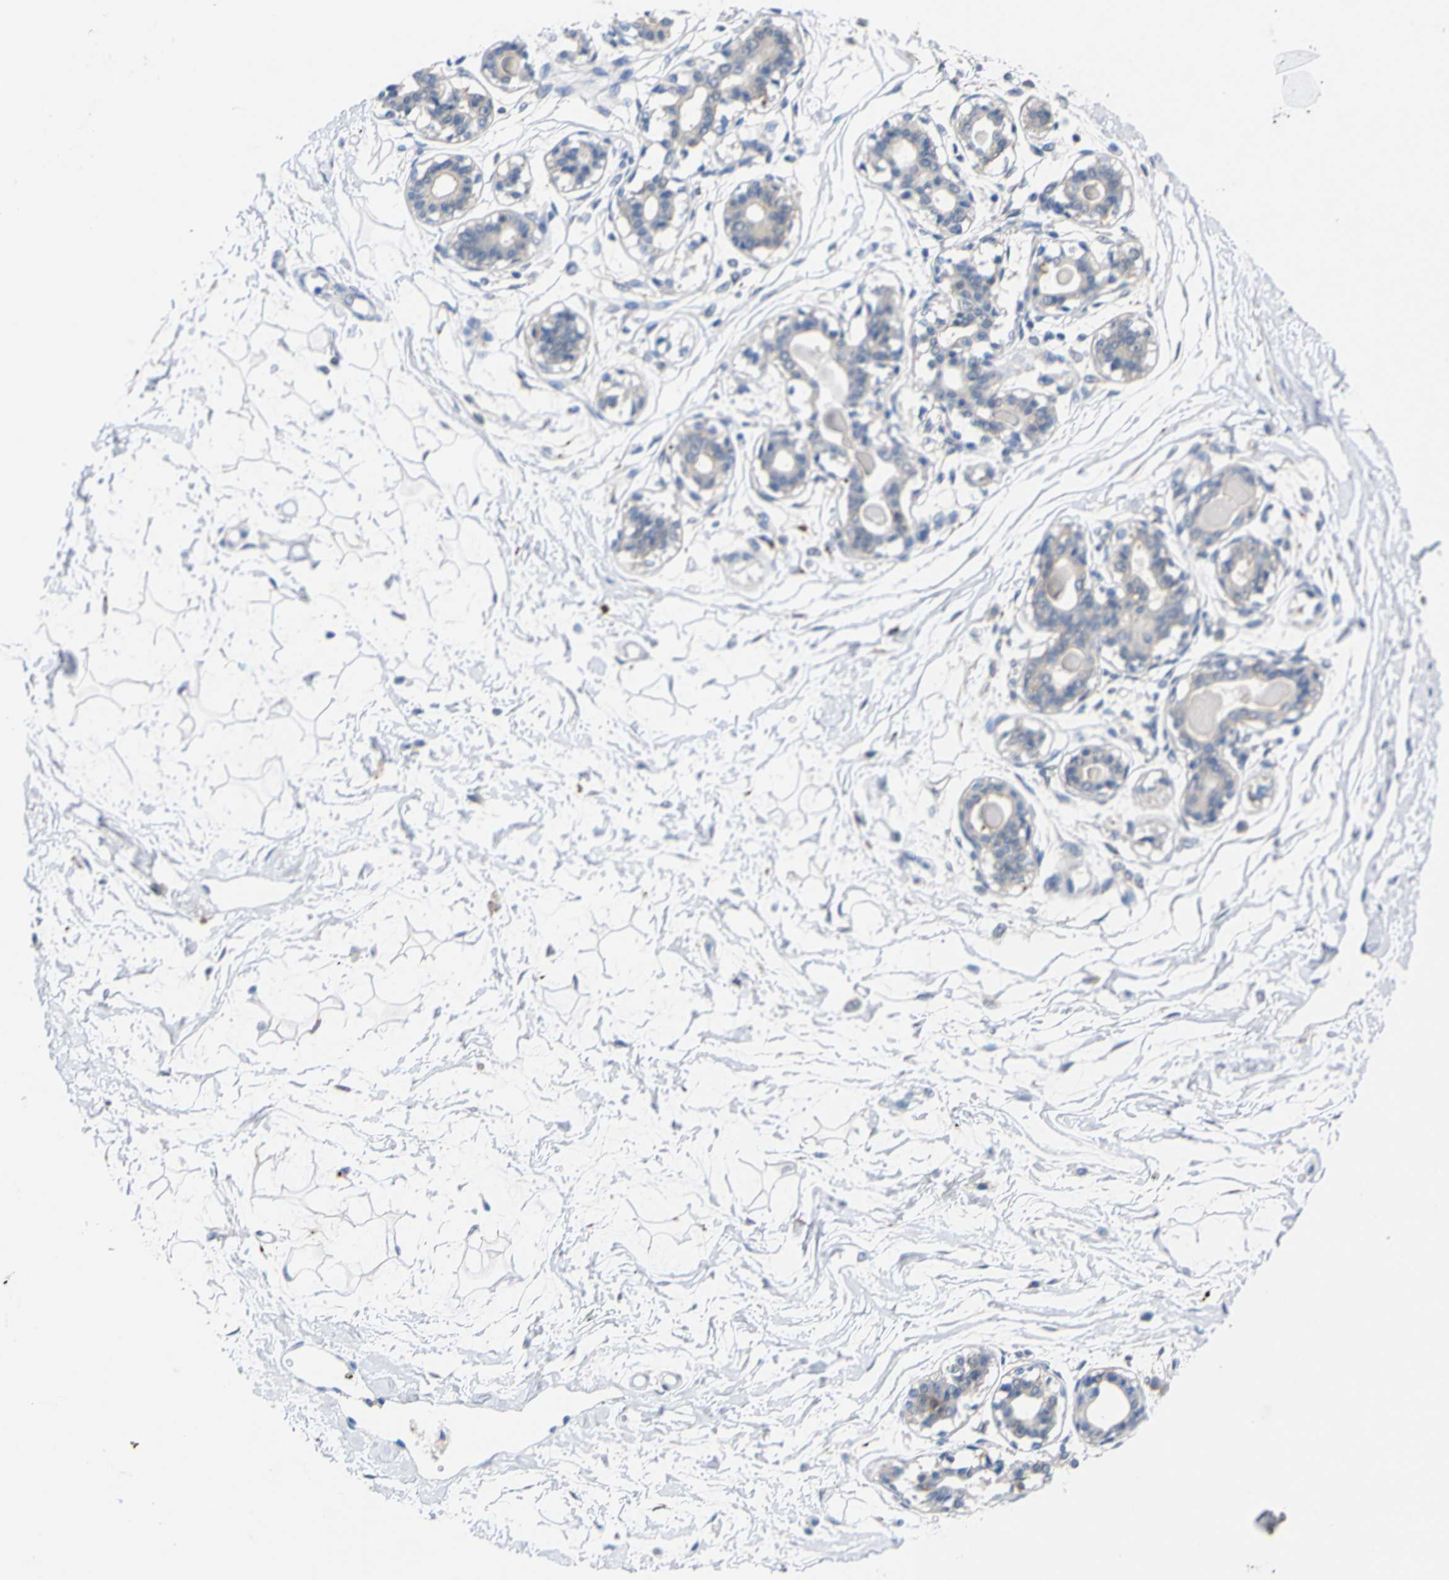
{"staining": {"intensity": "negative", "quantity": "none", "location": "none"}, "tissue": "breast", "cell_type": "Adipocytes", "image_type": "normal", "snomed": [{"axis": "morphology", "description": "Normal tissue, NOS"}, {"axis": "topography", "description": "Breast"}], "caption": "Immunohistochemistry (IHC) micrograph of benign human breast stained for a protein (brown), which exhibits no expression in adipocytes.", "gene": "PEBP1", "patient": {"sex": "female", "age": 45}}